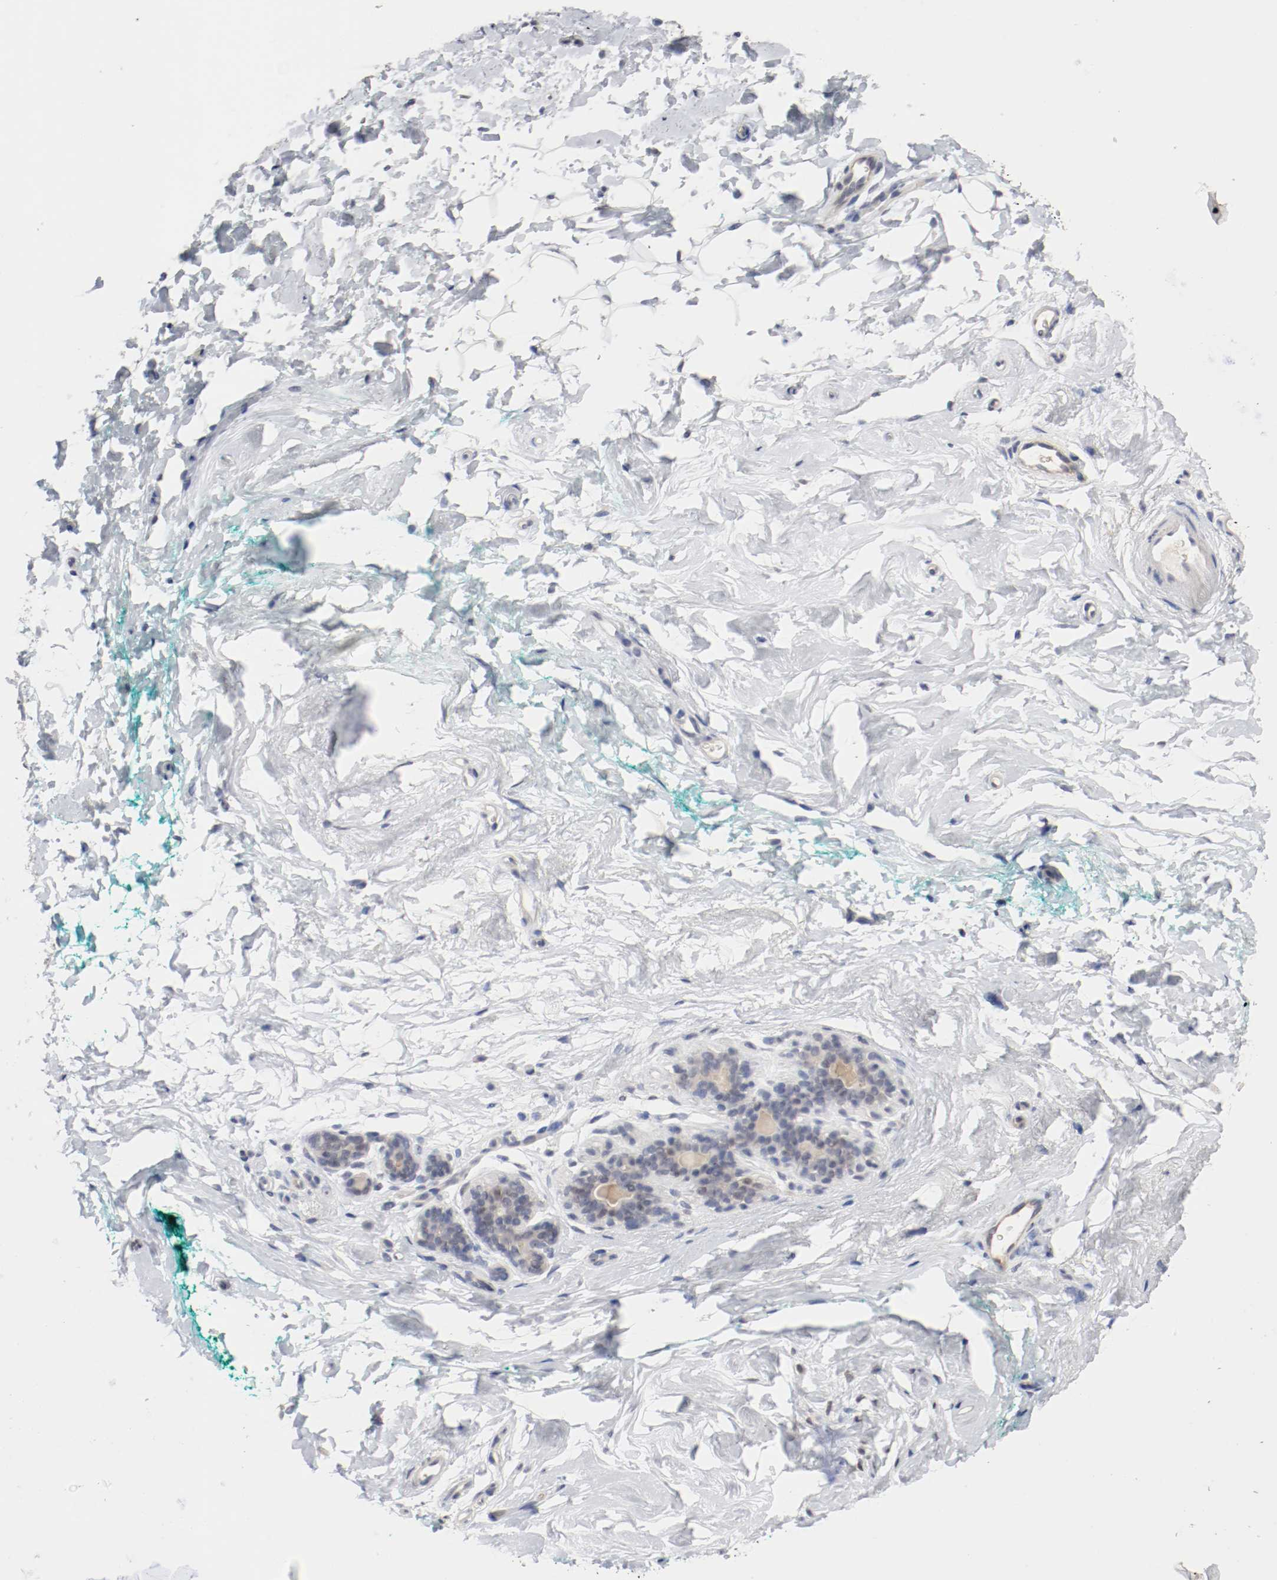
{"staining": {"intensity": "negative", "quantity": "none", "location": "none"}, "tissue": "breast", "cell_type": "Adipocytes", "image_type": "normal", "snomed": [{"axis": "morphology", "description": "Normal tissue, NOS"}, {"axis": "topography", "description": "Breast"}], "caption": "Immunohistochemistry (IHC) of benign breast shows no positivity in adipocytes.", "gene": "FOSL2", "patient": {"sex": "female", "age": 52}}